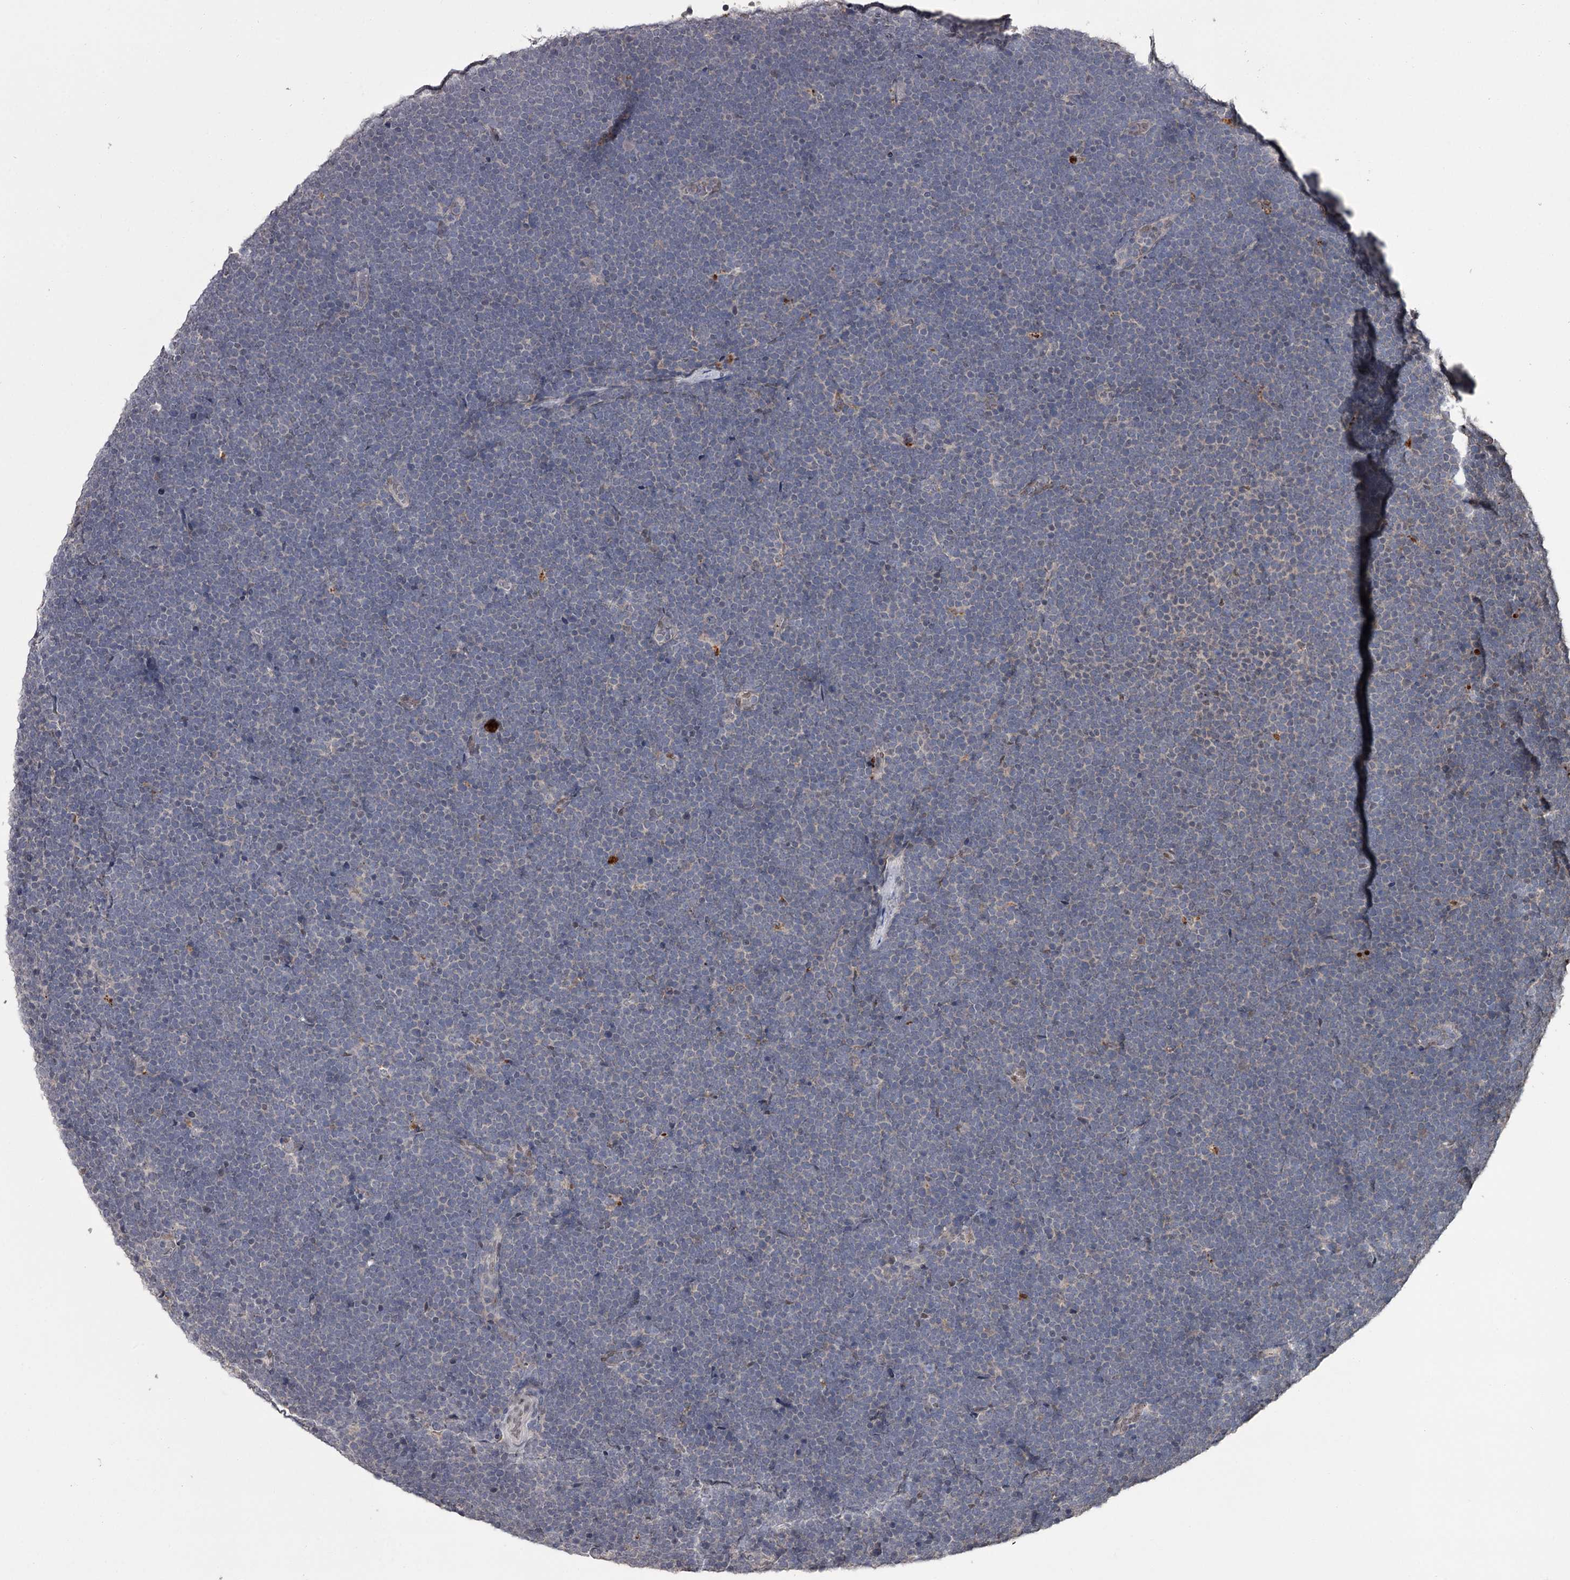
{"staining": {"intensity": "negative", "quantity": "none", "location": "none"}, "tissue": "lymphoma", "cell_type": "Tumor cells", "image_type": "cancer", "snomed": [{"axis": "morphology", "description": "Malignant lymphoma, non-Hodgkin's type, High grade"}, {"axis": "topography", "description": "Lymph node"}], "caption": "IHC of human lymphoma demonstrates no staining in tumor cells.", "gene": "PRPF40B", "patient": {"sex": "male", "age": 13}}